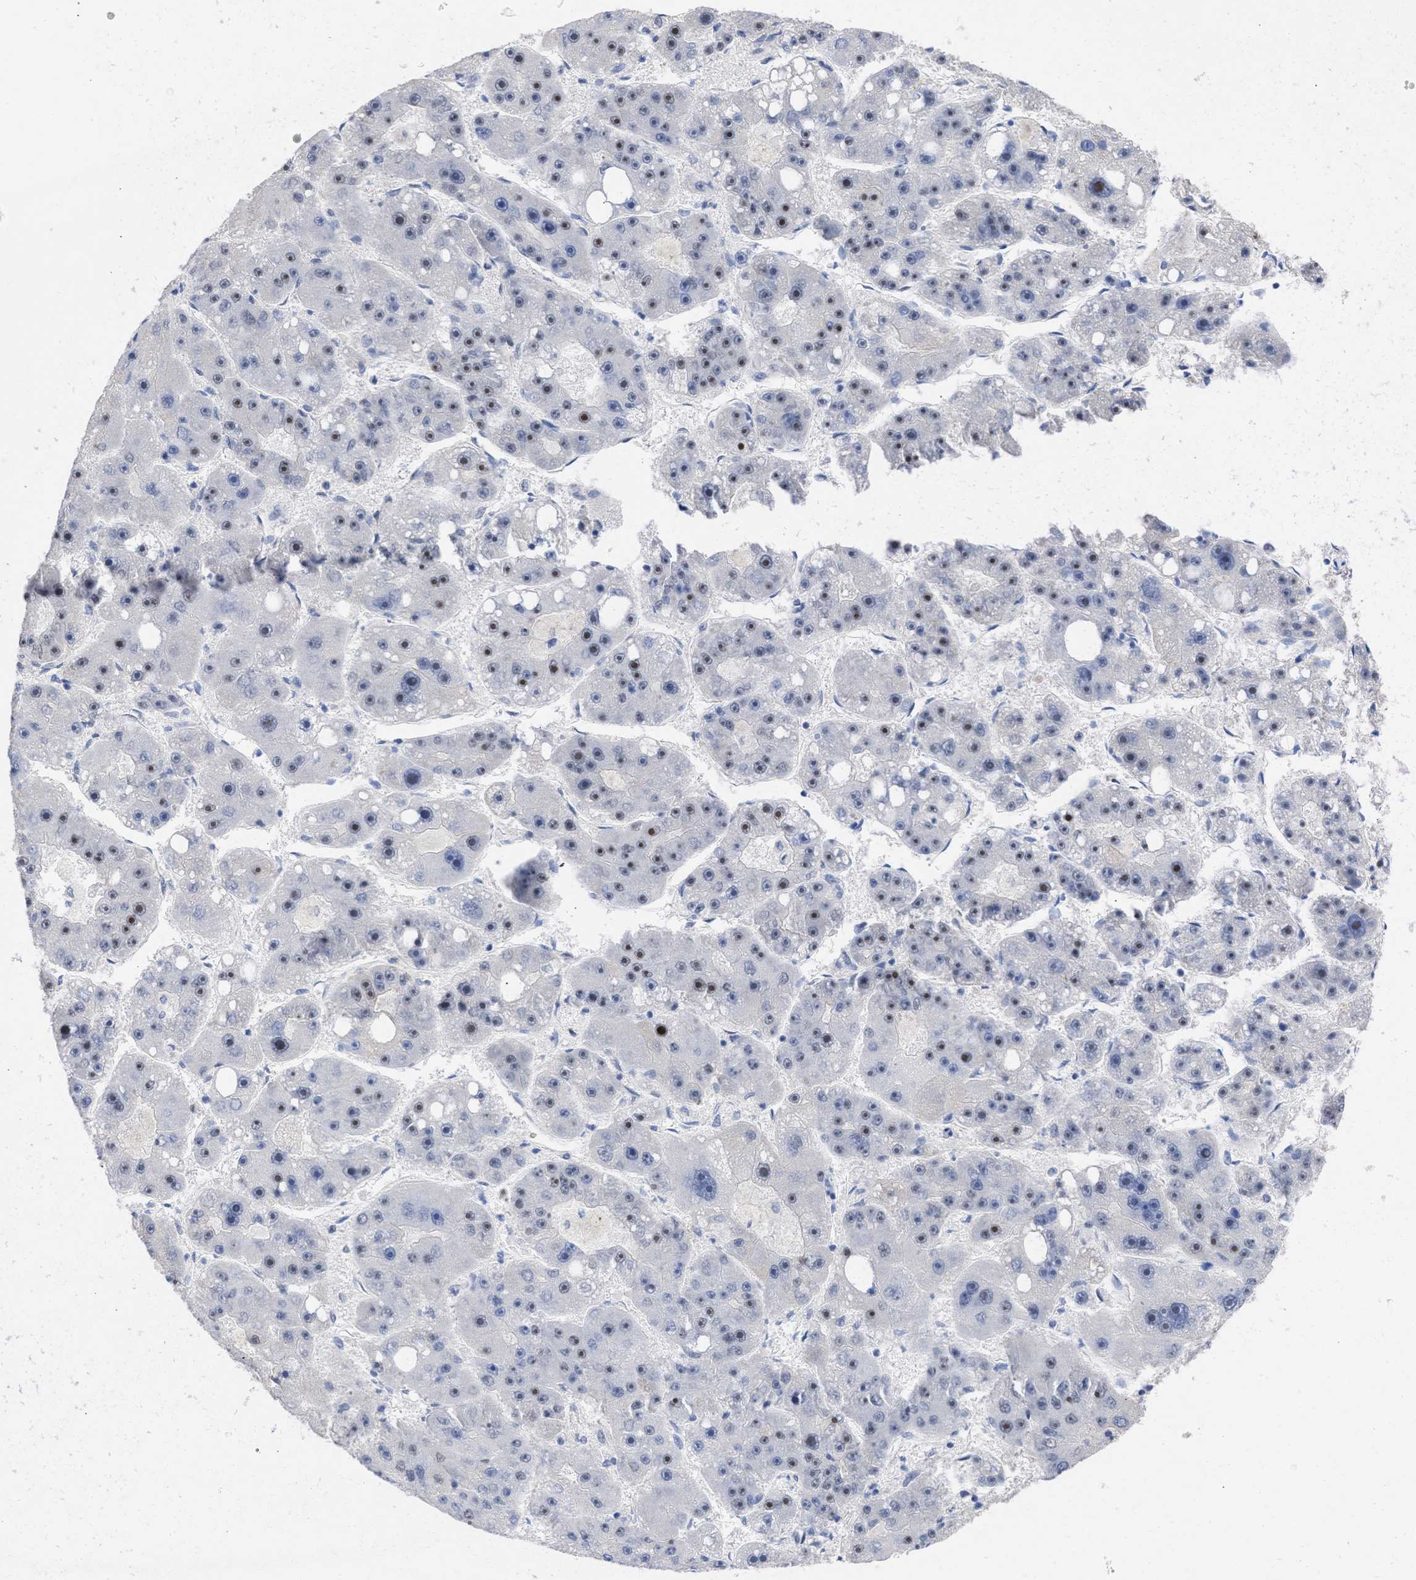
{"staining": {"intensity": "moderate", "quantity": ">75%", "location": "nuclear"}, "tissue": "liver cancer", "cell_type": "Tumor cells", "image_type": "cancer", "snomed": [{"axis": "morphology", "description": "Carcinoma, Hepatocellular, NOS"}, {"axis": "topography", "description": "Liver"}], "caption": "Immunohistochemical staining of human liver cancer shows moderate nuclear protein staining in approximately >75% of tumor cells.", "gene": "DDX41", "patient": {"sex": "female", "age": 61}}